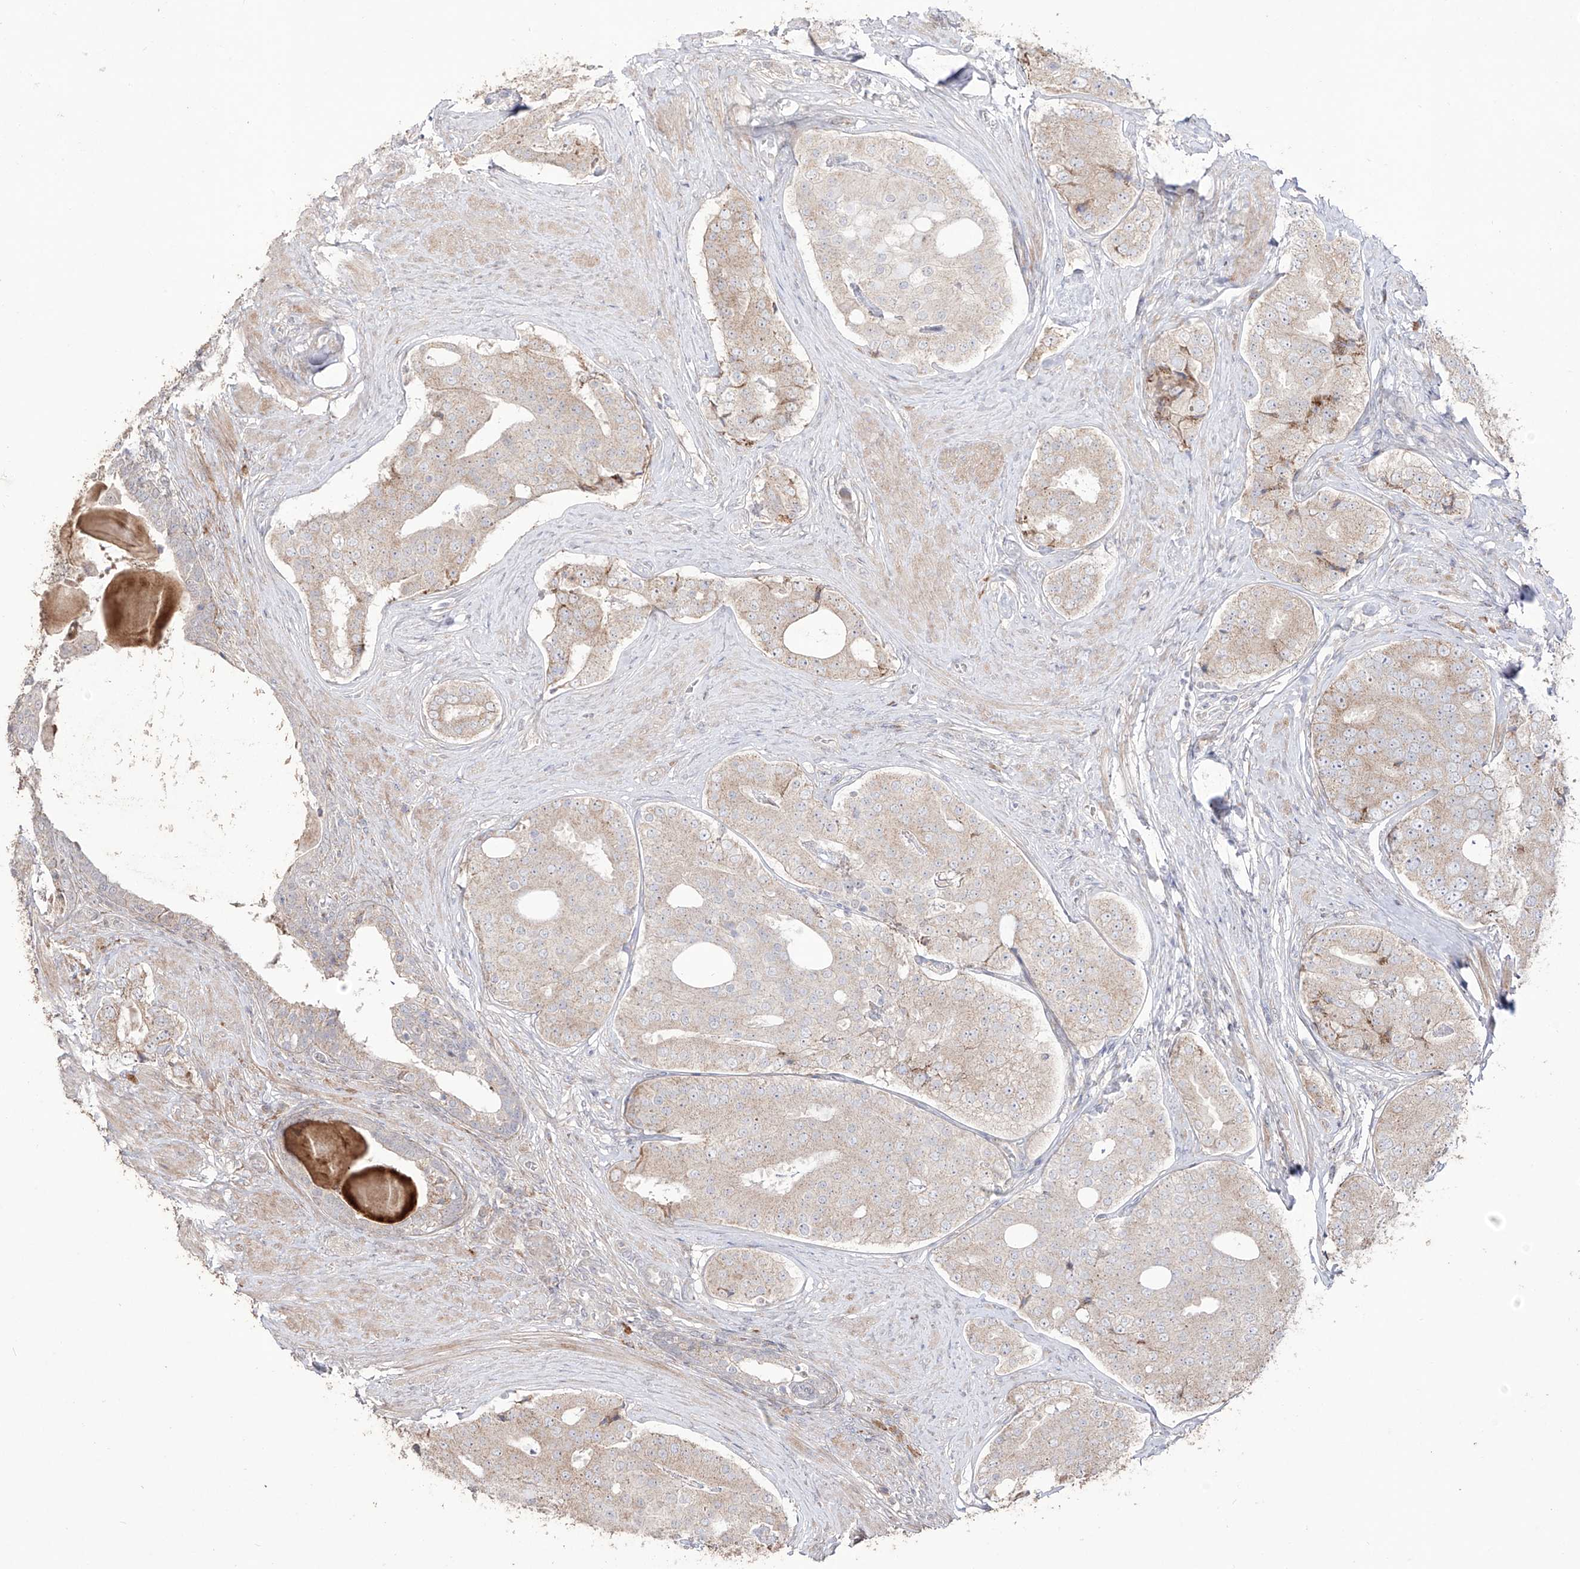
{"staining": {"intensity": "weak", "quantity": "25%-75%", "location": "cytoplasmic/membranous"}, "tissue": "prostate cancer", "cell_type": "Tumor cells", "image_type": "cancer", "snomed": [{"axis": "morphology", "description": "Adenocarcinoma, High grade"}, {"axis": "topography", "description": "Prostate"}], "caption": "Prostate cancer stained with immunohistochemistry (IHC) displays weak cytoplasmic/membranous staining in approximately 25%-75% of tumor cells.", "gene": "YKT6", "patient": {"sex": "male", "age": 56}}